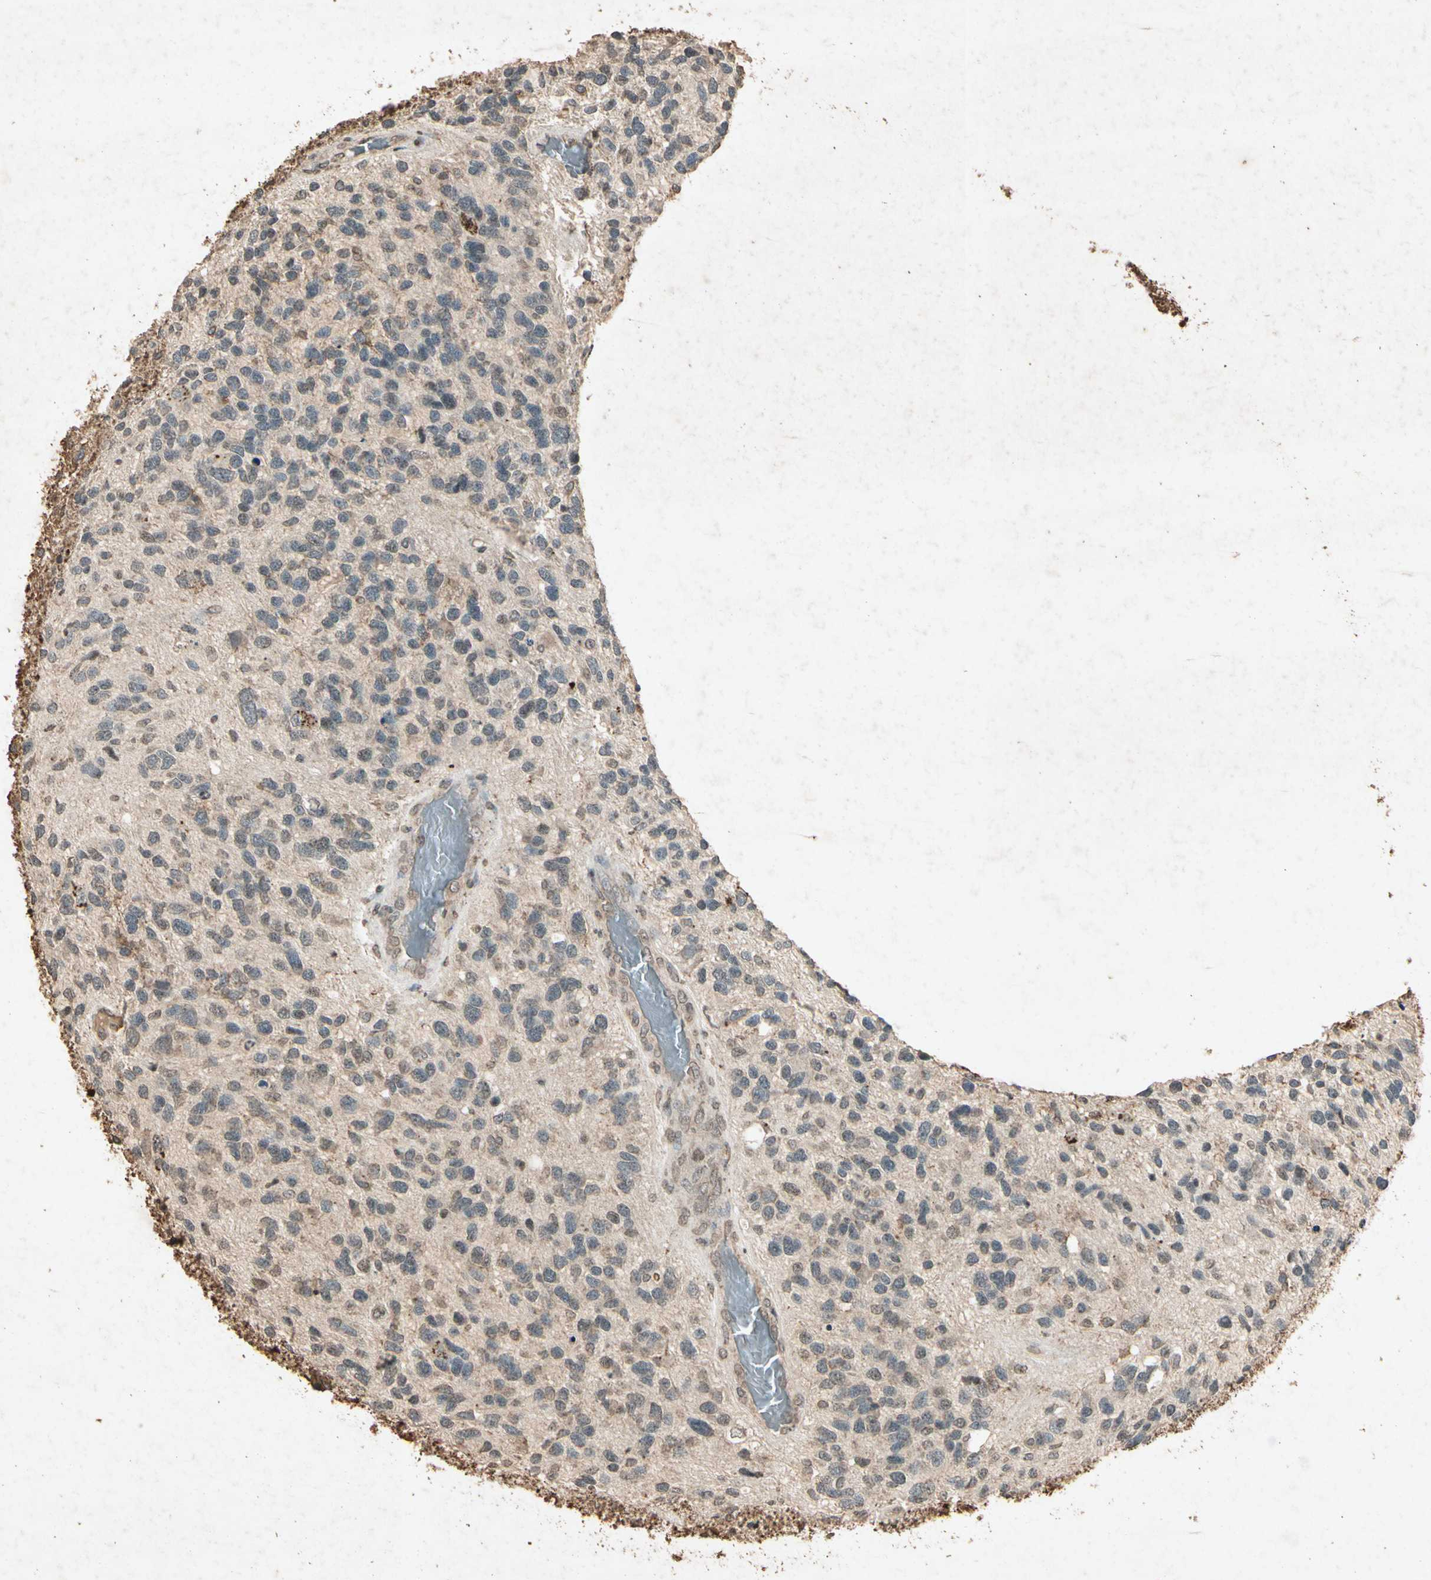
{"staining": {"intensity": "moderate", "quantity": ">75%", "location": "cytoplasmic/membranous"}, "tissue": "glioma", "cell_type": "Tumor cells", "image_type": "cancer", "snomed": [{"axis": "morphology", "description": "Glioma, malignant, High grade"}, {"axis": "topography", "description": "Brain"}], "caption": "Moderate cytoplasmic/membranous expression for a protein is present in about >75% of tumor cells of glioma using immunohistochemistry (IHC).", "gene": "GC", "patient": {"sex": "female", "age": 58}}